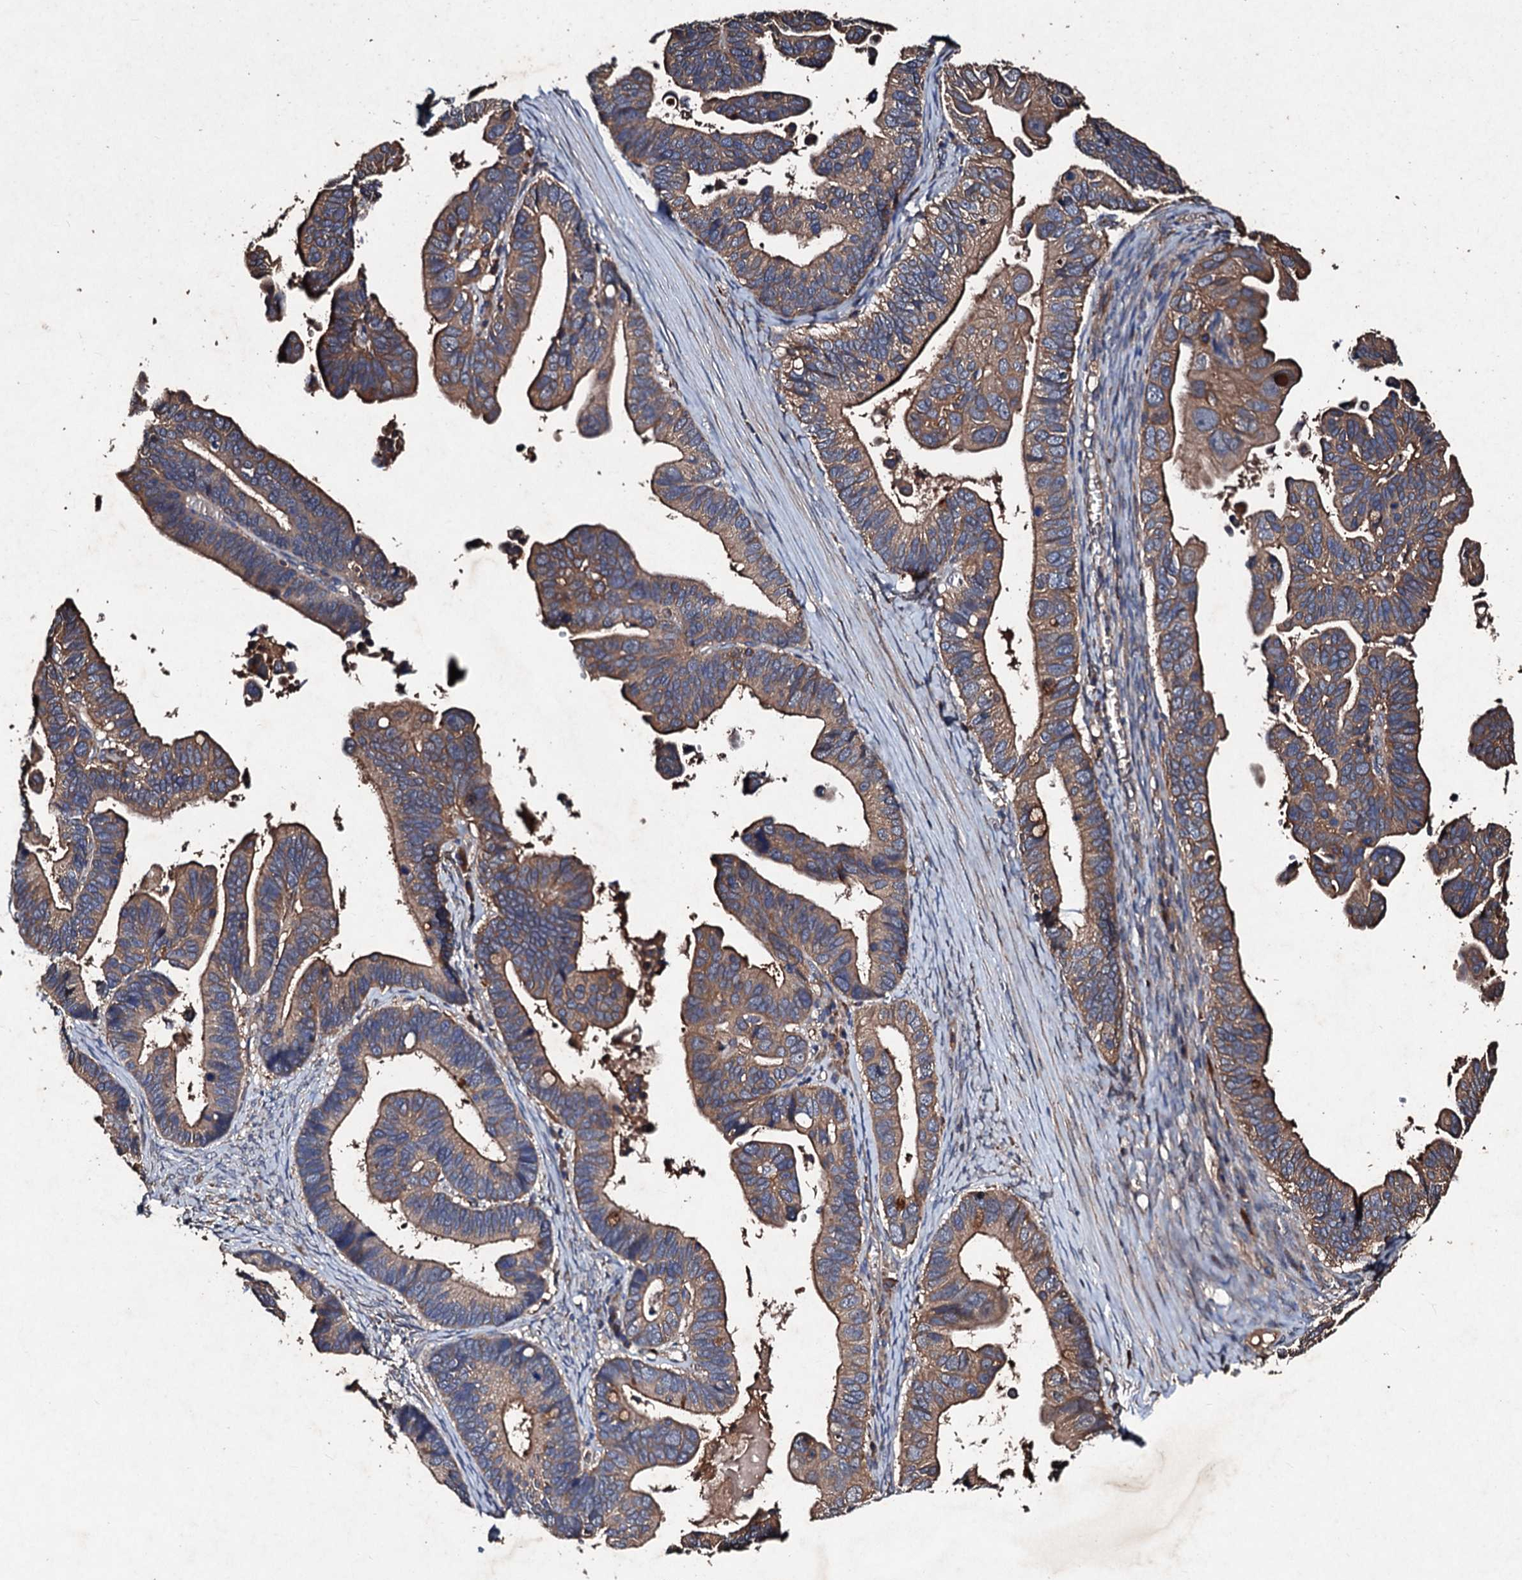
{"staining": {"intensity": "moderate", "quantity": ">75%", "location": "cytoplasmic/membranous"}, "tissue": "ovarian cancer", "cell_type": "Tumor cells", "image_type": "cancer", "snomed": [{"axis": "morphology", "description": "Cystadenocarcinoma, serous, NOS"}, {"axis": "topography", "description": "Ovary"}], "caption": "Human ovarian serous cystadenocarcinoma stained with a brown dye displays moderate cytoplasmic/membranous positive staining in about >75% of tumor cells.", "gene": "KERA", "patient": {"sex": "female", "age": 56}}